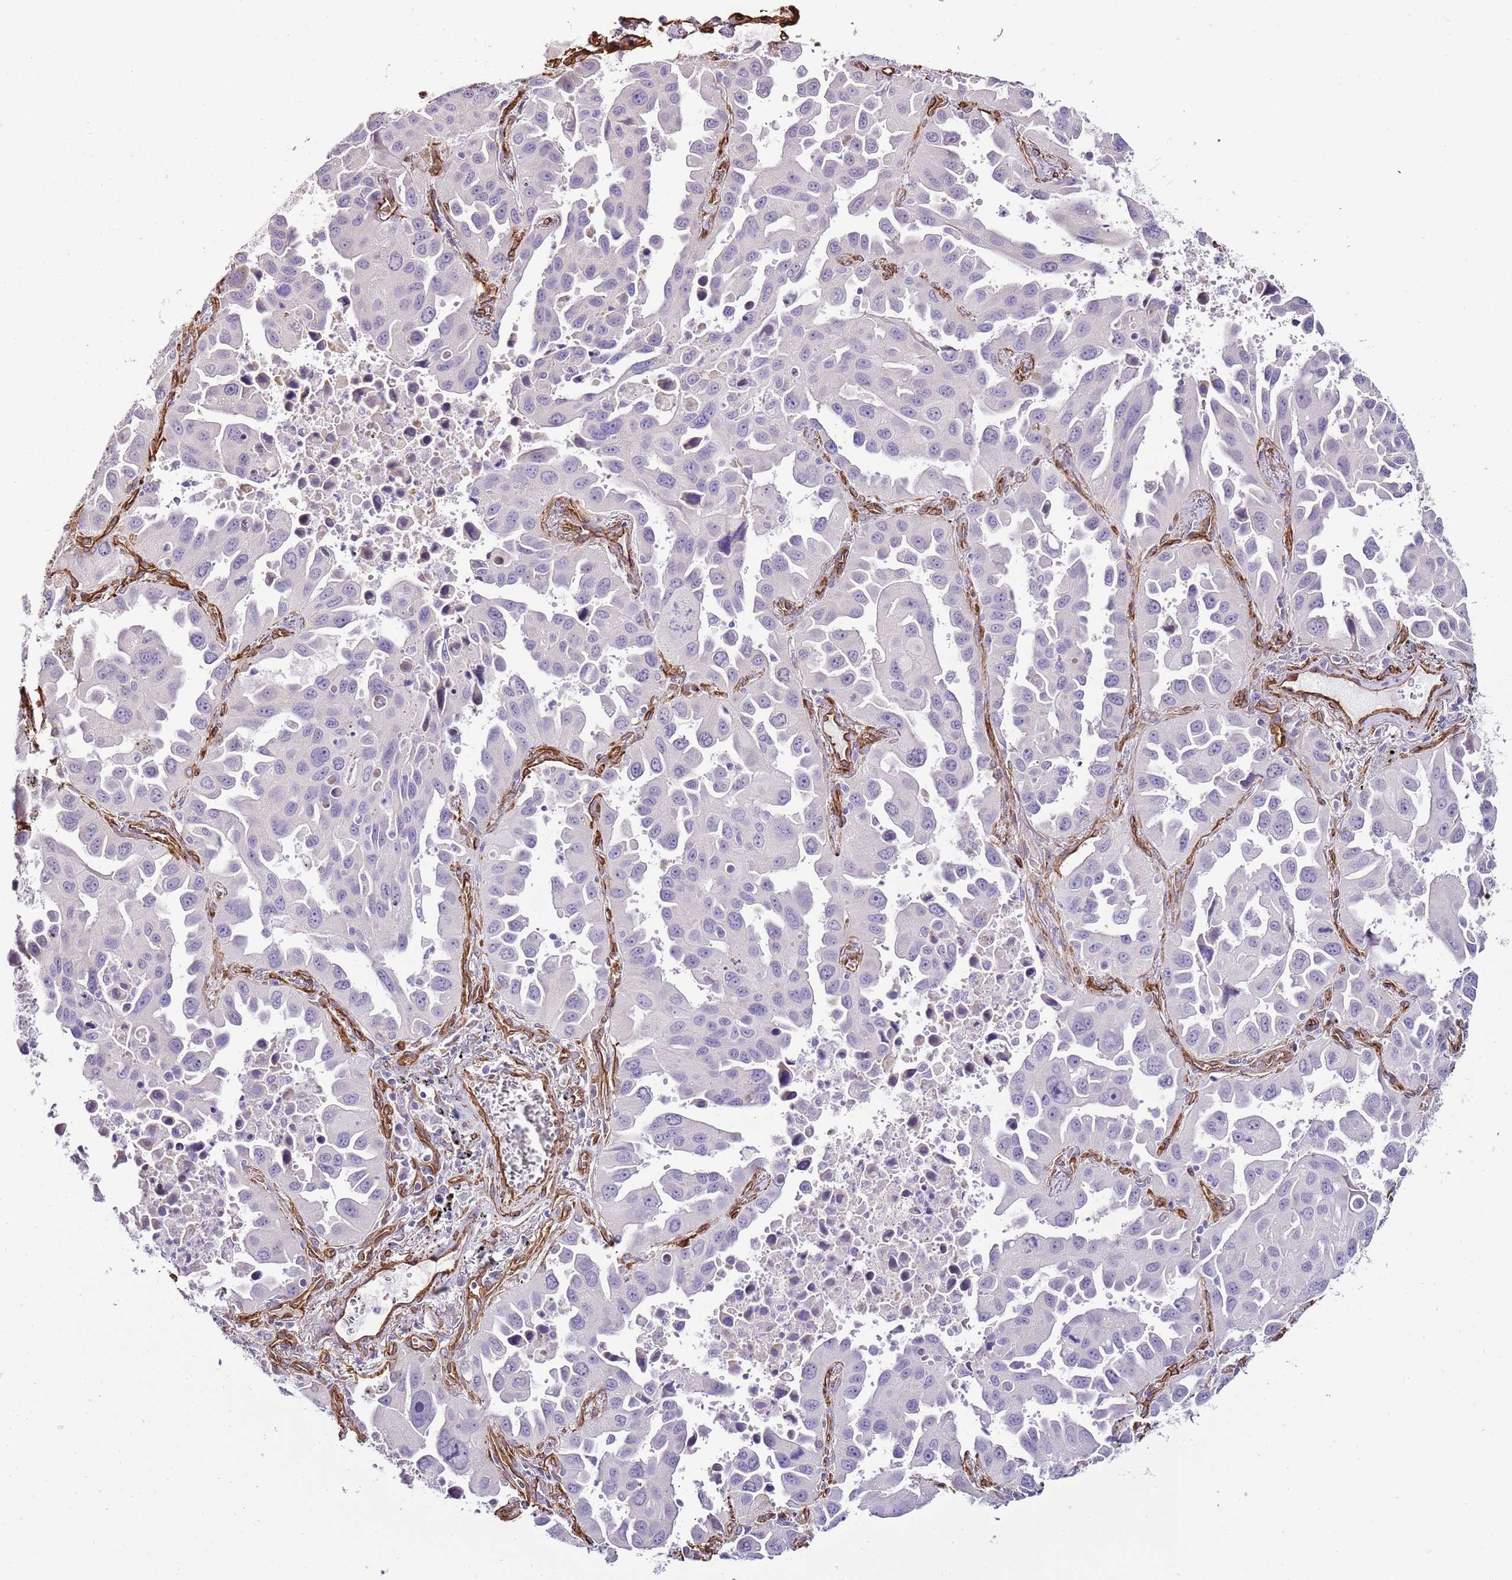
{"staining": {"intensity": "negative", "quantity": "none", "location": "none"}, "tissue": "lung cancer", "cell_type": "Tumor cells", "image_type": "cancer", "snomed": [{"axis": "morphology", "description": "Adenocarcinoma, NOS"}, {"axis": "topography", "description": "Lung"}], "caption": "An image of human adenocarcinoma (lung) is negative for staining in tumor cells.", "gene": "CTDSPL", "patient": {"sex": "male", "age": 66}}